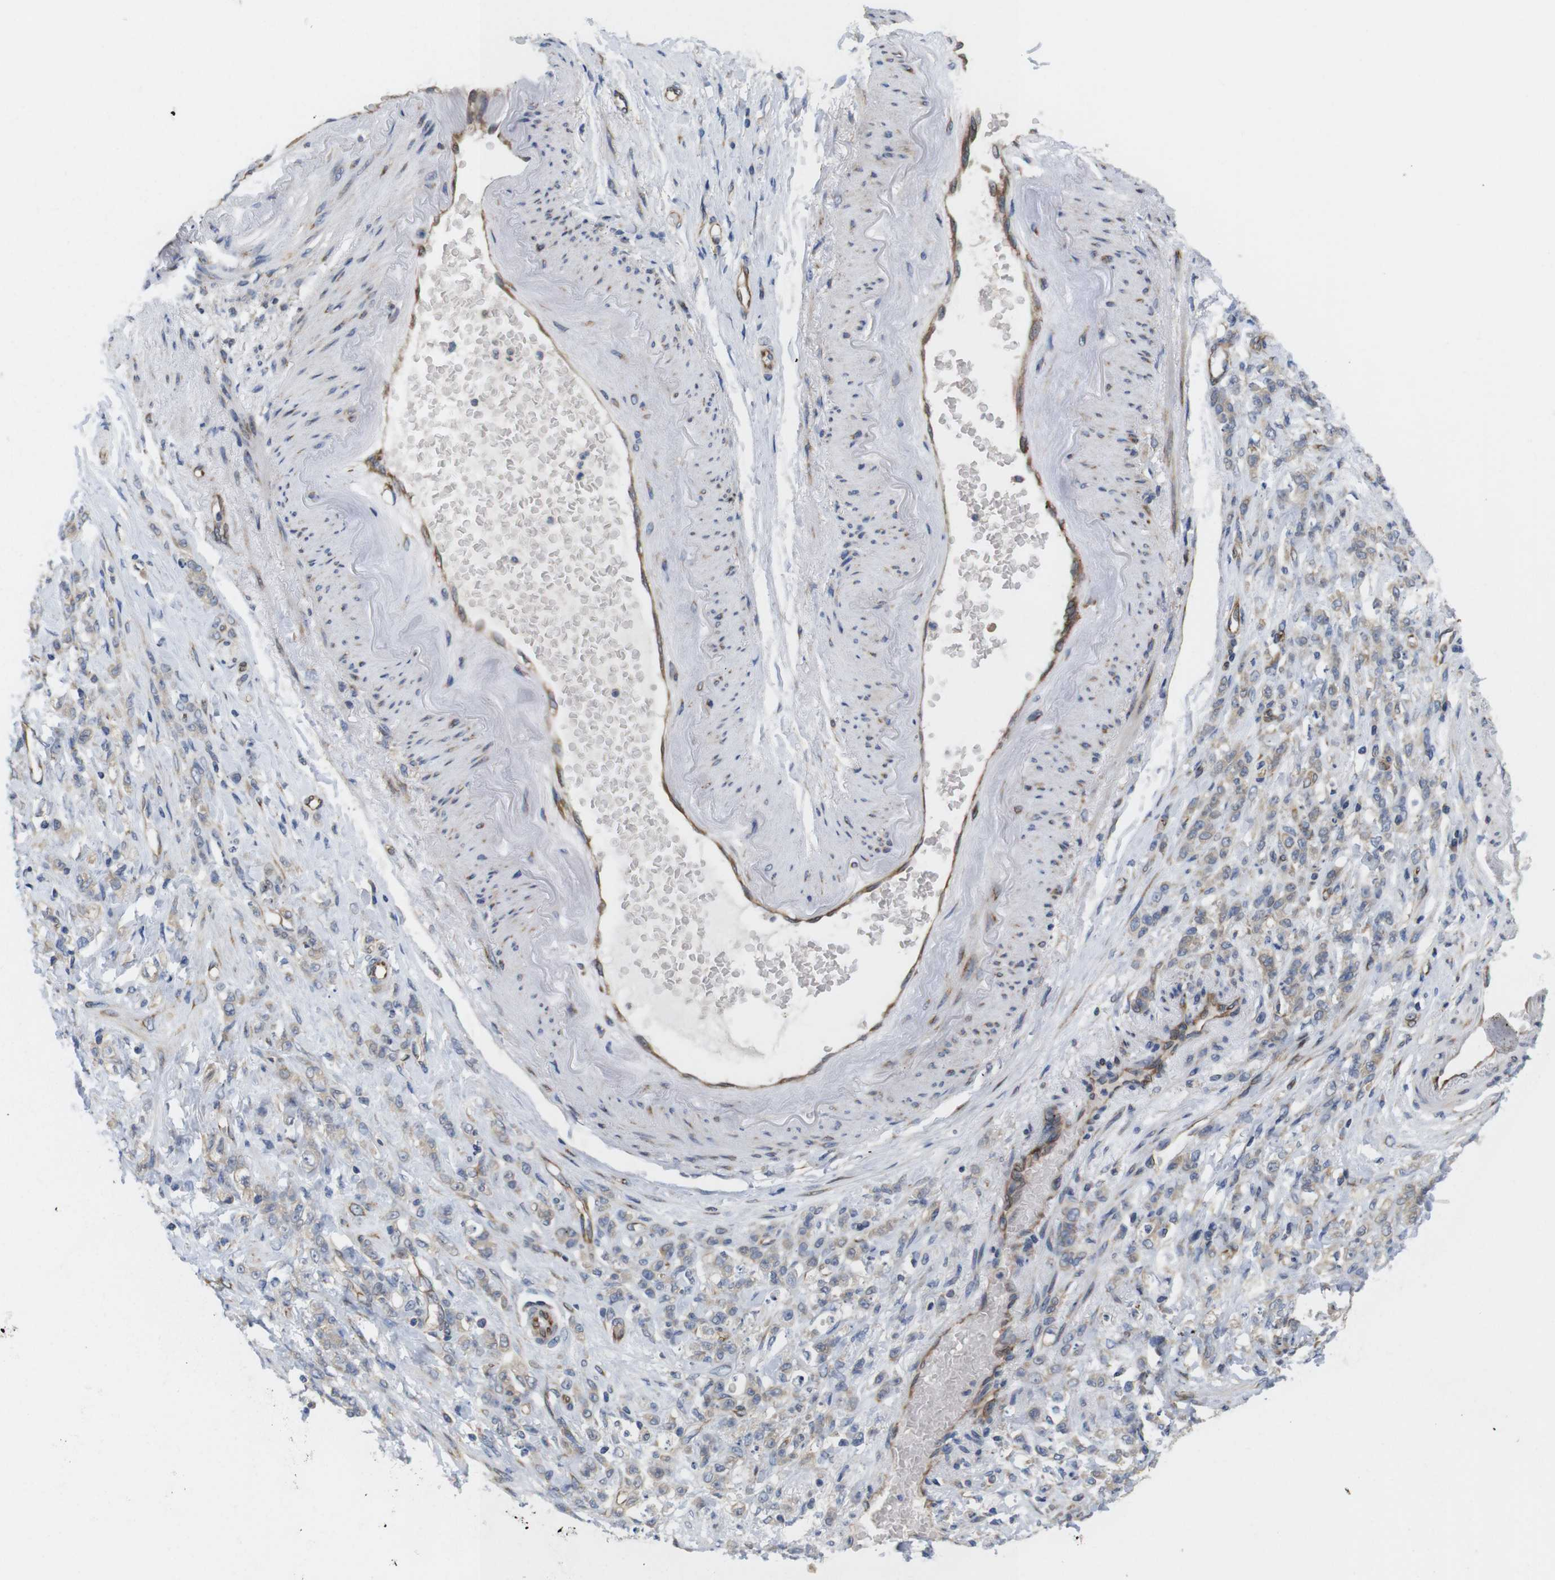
{"staining": {"intensity": "weak", "quantity": ">75%", "location": "cytoplasmic/membranous"}, "tissue": "stomach cancer", "cell_type": "Tumor cells", "image_type": "cancer", "snomed": [{"axis": "morphology", "description": "Adenocarcinoma, NOS"}, {"axis": "topography", "description": "Stomach"}], "caption": "Tumor cells show weak cytoplasmic/membranous staining in about >75% of cells in adenocarcinoma (stomach). (DAB (3,3'-diaminobenzidine) IHC, brown staining for protein, blue staining for nuclei).", "gene": "PCNX2", "patient": {"sex": "male", "age": 82}}